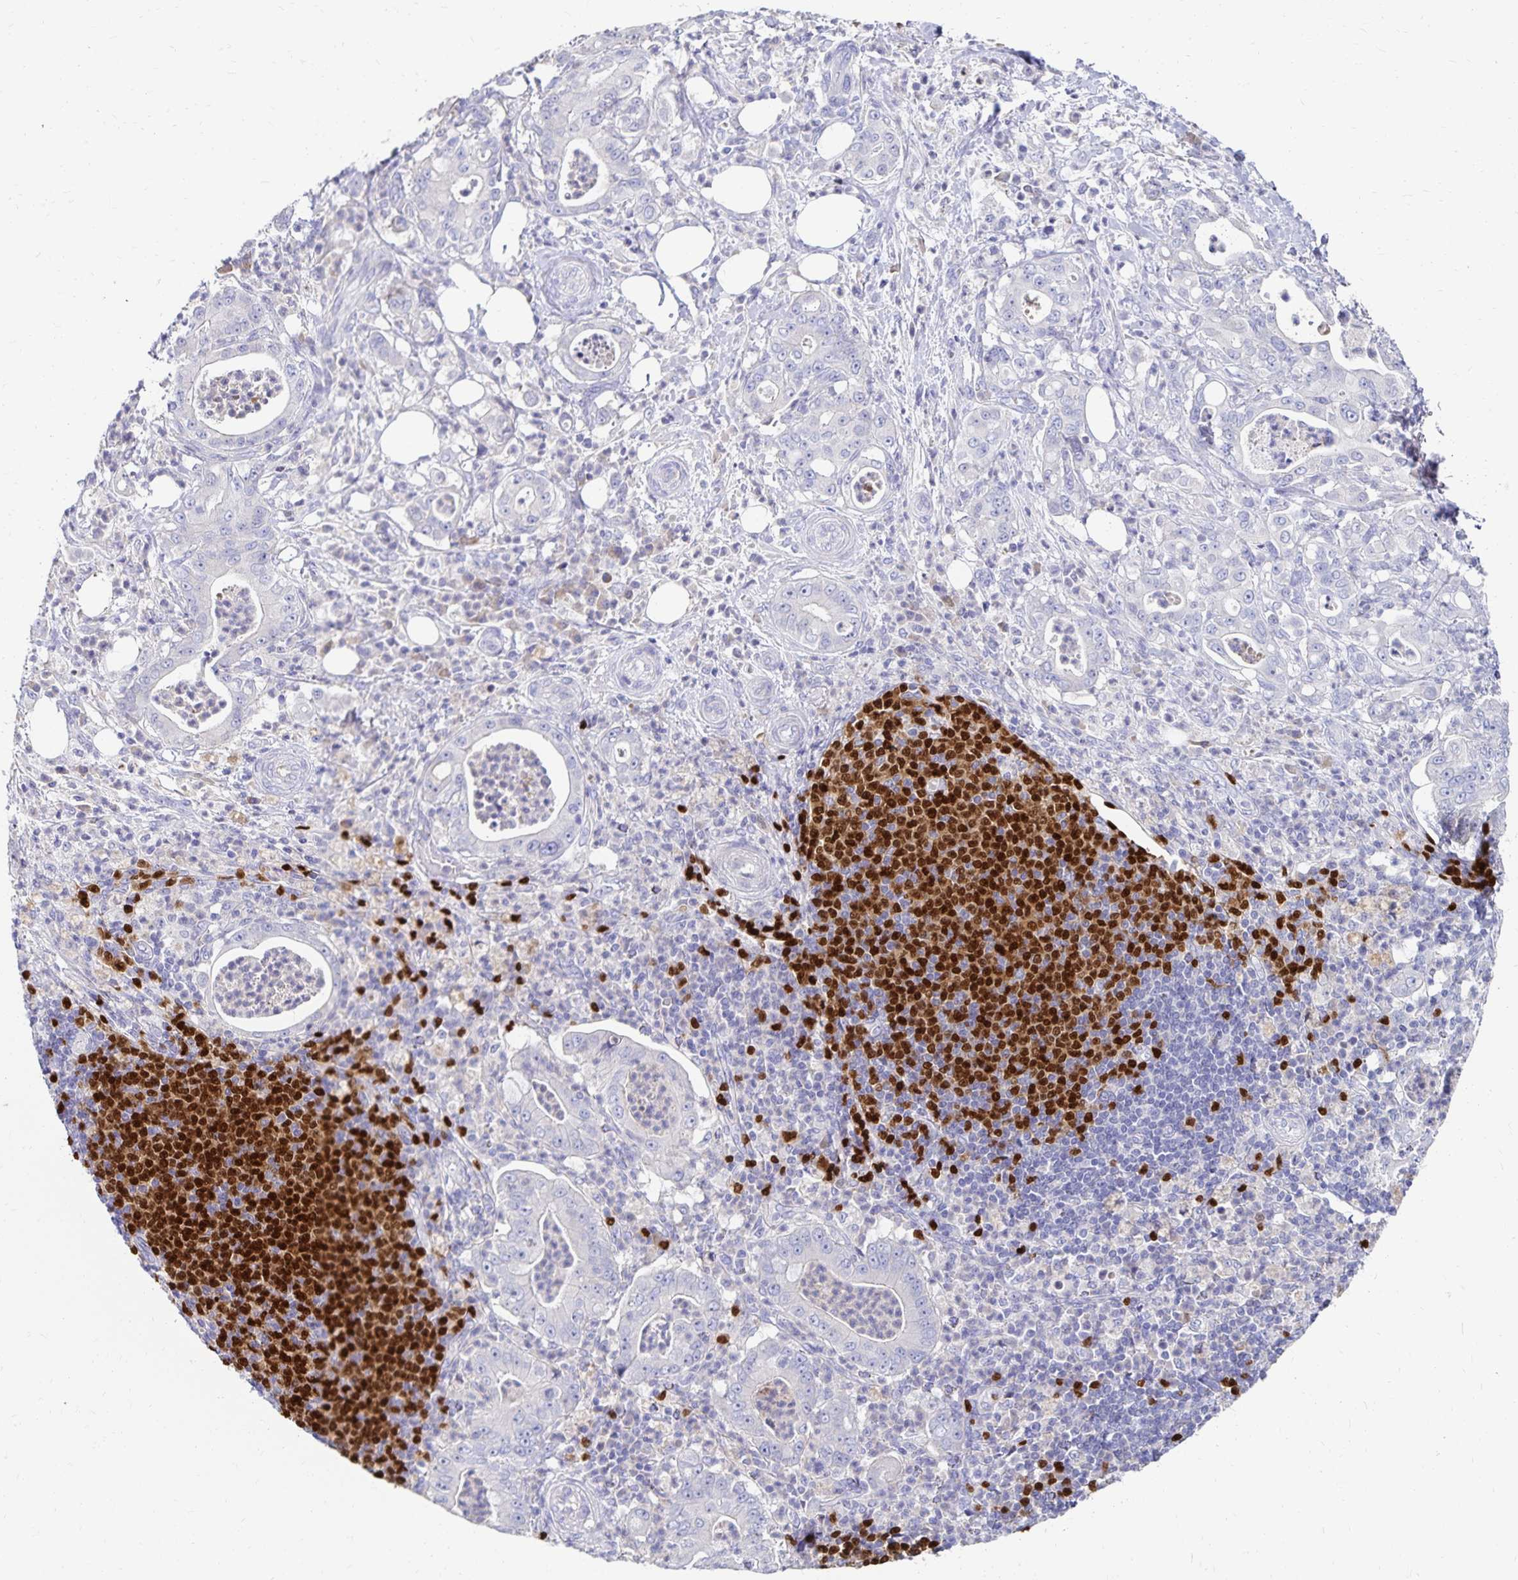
{"staining": {"intensity": "negative", "quantity": "none", "location": "none"}, "tissue": "pancreatic cancer", "cell_type": "Tumor cells", "image_type": "cancer", "snomed": [{"axis": "morphology", "description": "Adenocarcinoma, NOS"}, {"axis": "topography", "description": "Pancreas"}], "caption": "Pancreatic cancer (adenocarcinoma) stained for a protein using immunohistochemistry shows no staining tumor cells.", "gene": "PAX5", "patient": {"sex": "male", "age": 71}}